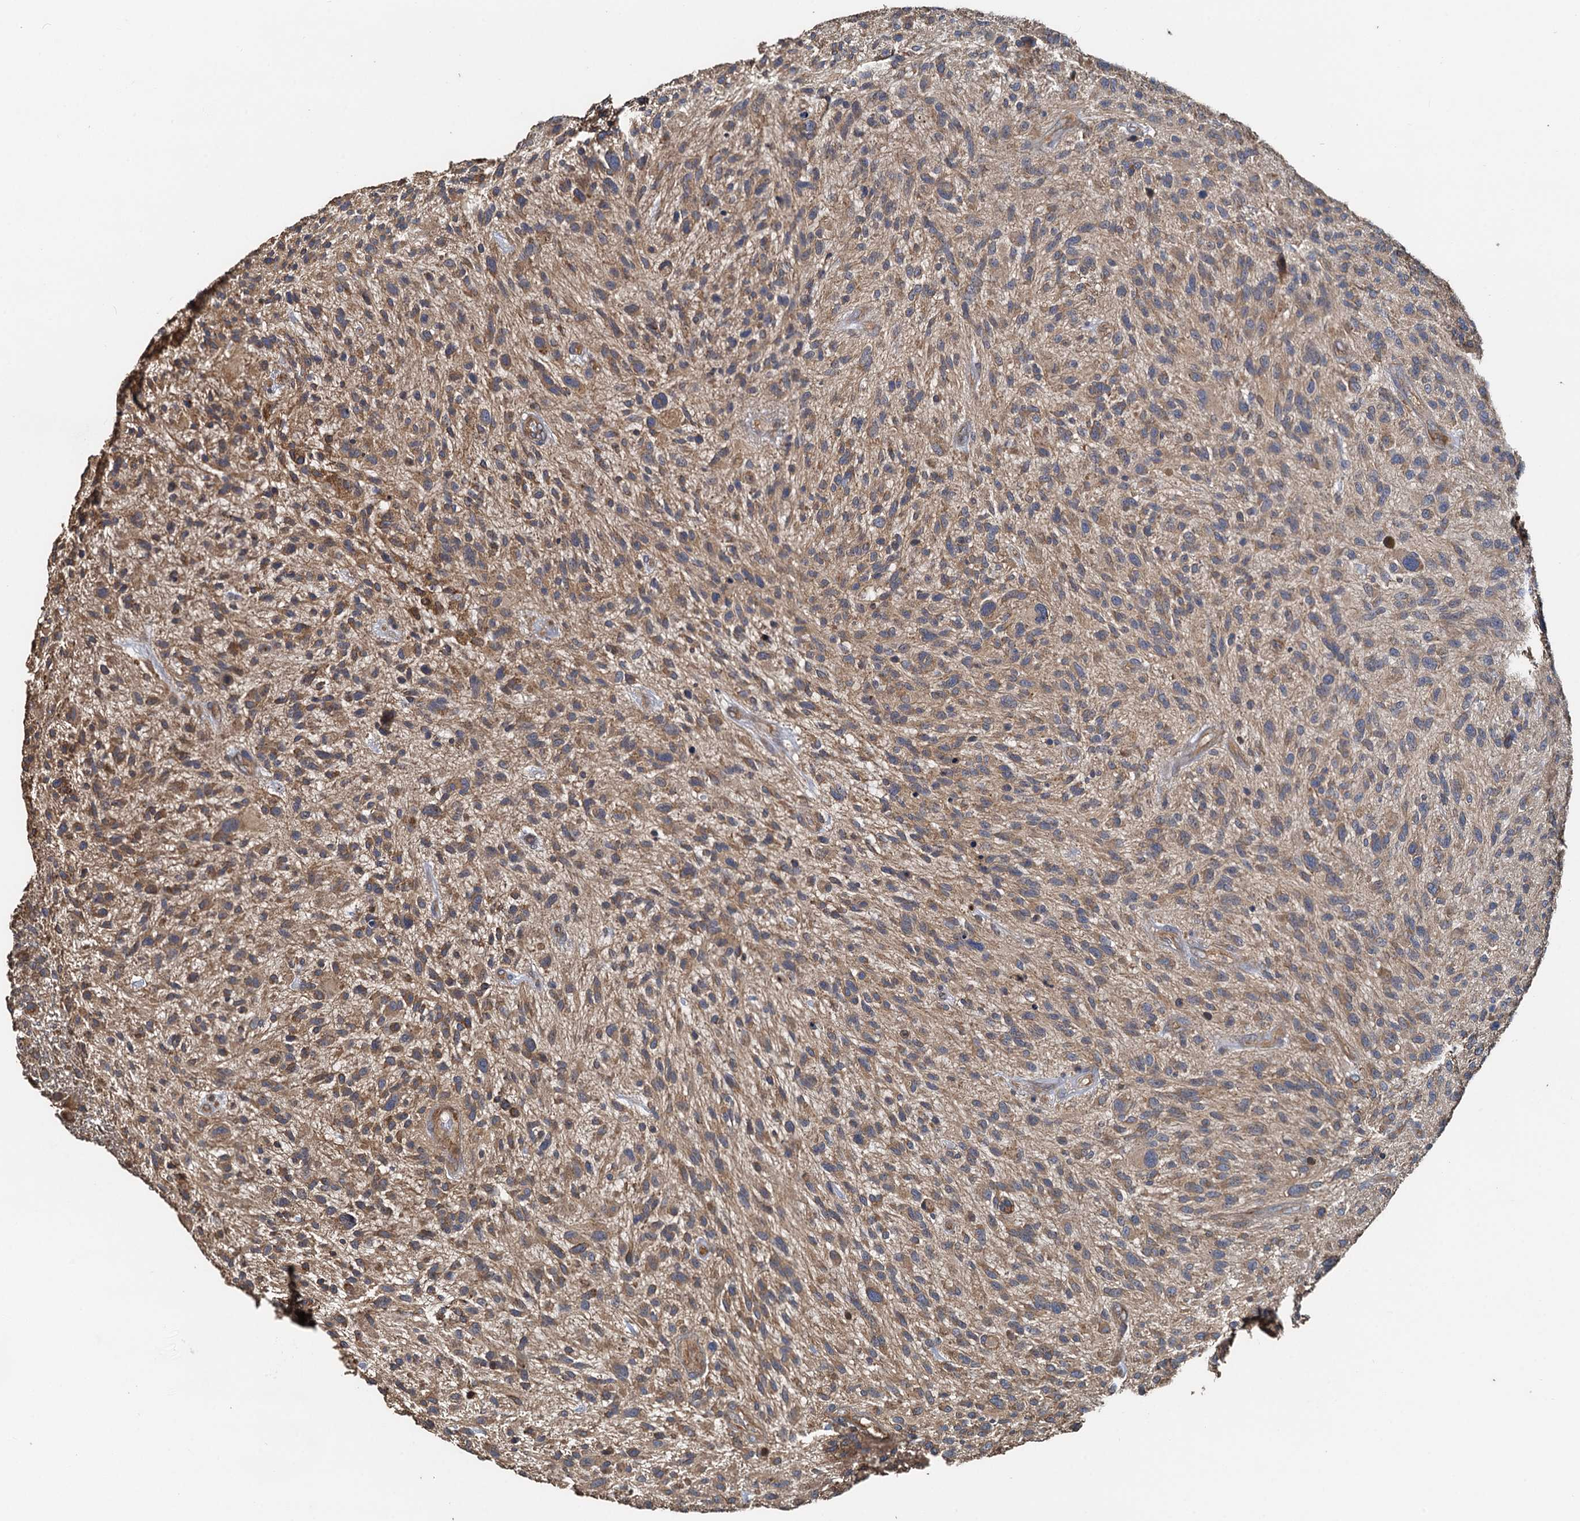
{"staining": {"intensity": "moderate", "quantity": ">75%", "location": "cytoplasmic/membranous"}, "tissue": "glioma", "cell_type": "Tumor cells", "image_type": "cancer", "snomed": [{"axis": "morphology", "description": "Glioma, malignant, High grade"}, {"axis": "topography", "description": "Brain"}], "caption": "This is a histology image of immunohistochemistry (IHC) staining of malignant high-grade glioma, which shows moderate expression in the cytoplasmic/membranous of tumor cells.", "gene": "HYI", "patient": {"sex": "male", "age": 47}}